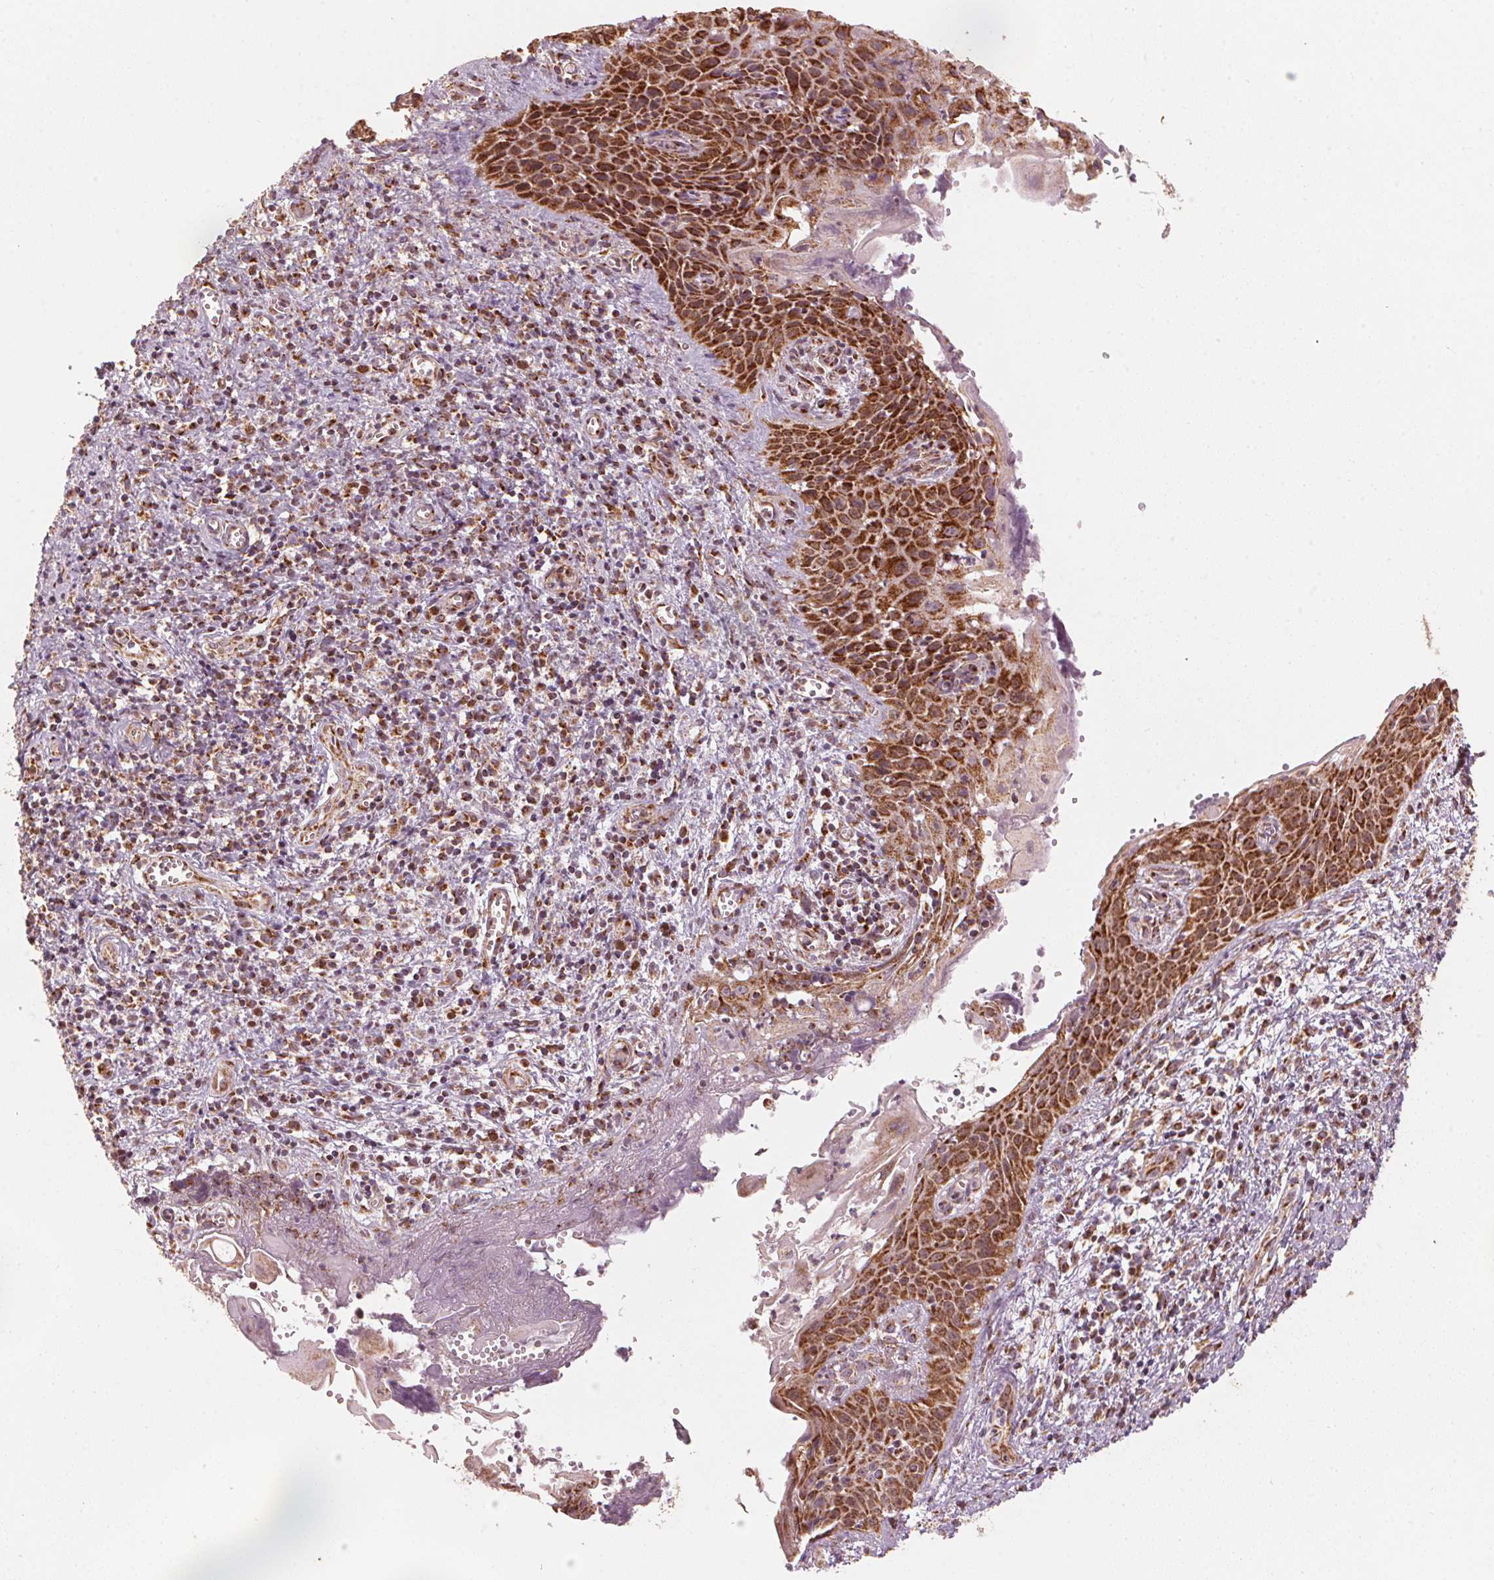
{"staining": {"intensity": "strong", "quantity": ">75%", "location": "cytoplasmic/membranous"}, "tissue": "cervical cancer", "cell_type": "Tumor cells", "image_type": "cancer", "snomed": [{"axis": "morphology", "description": "Squamous cell carcinoma, NOS"}, {"axis": "topography", "description": "Cervix"}], "caption": "High-power microscopy captured an immunohistochemistry (IHC) histopathology image of squamous cell carcinoma (cervical), revealing strong cytoplasmic/membranous staining in approximately >75% of tumor cells.", "gene": "TOMM70", "patient": {"sex": "female", "age": 30}}